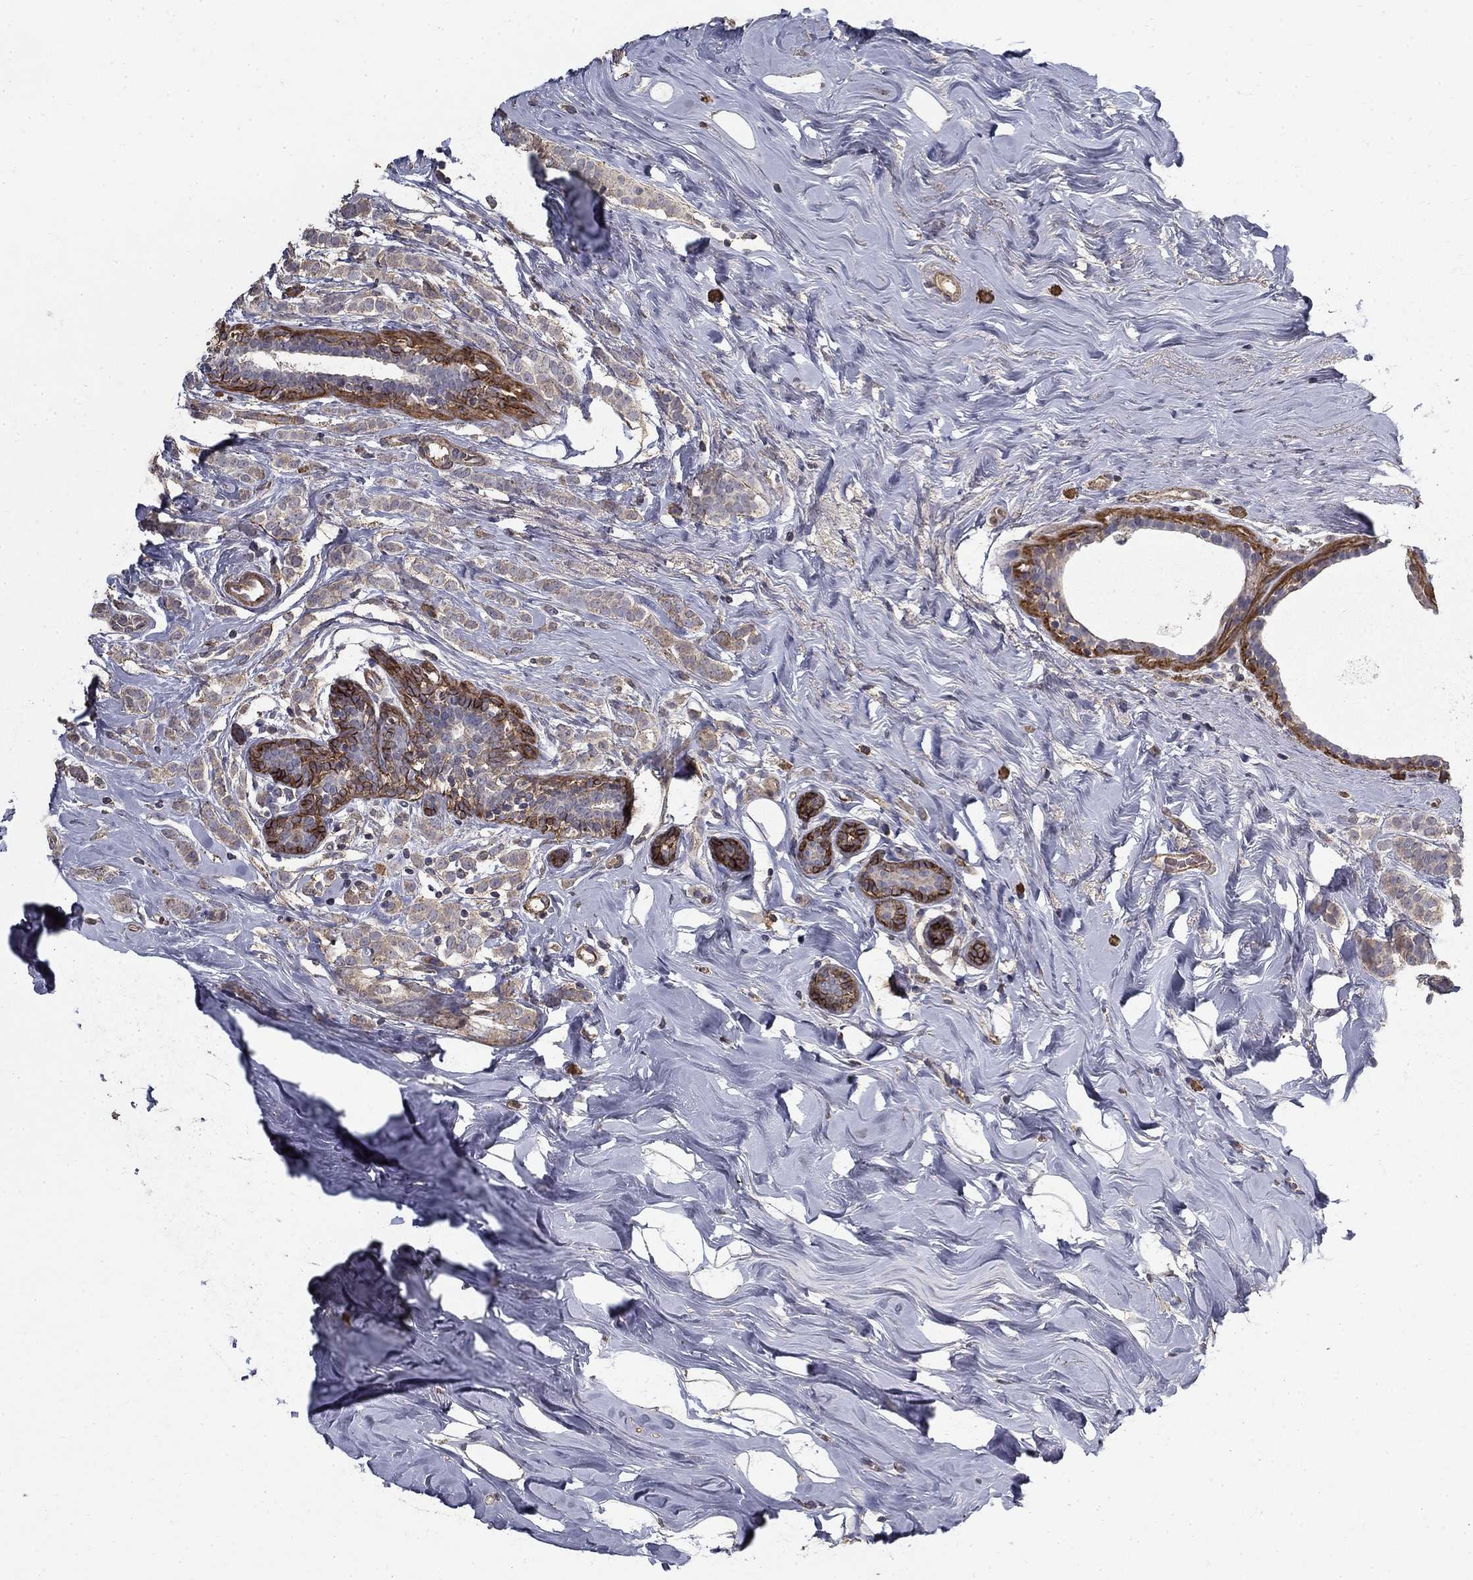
{"staining": {"intensity": "weak", "quantity": ">75%", "location": "cytoplasmic/membranous"}, "tissue": "breast cancer", "cell_type": "Tumor cells", "image_type": "cancer", "snomed": [{"axis": "morphology", "description": "Lobular carcinoma"}, {"axis": "topography", "description": "Breast"}], "caption": "Breast cancer (lobular carcinoma) tissue reveals weak cytoplasmic/membranous staining in approximately >75% of tumor cells", "gene": "MPP2", "patient": {"sex": "female", "age": 49}}